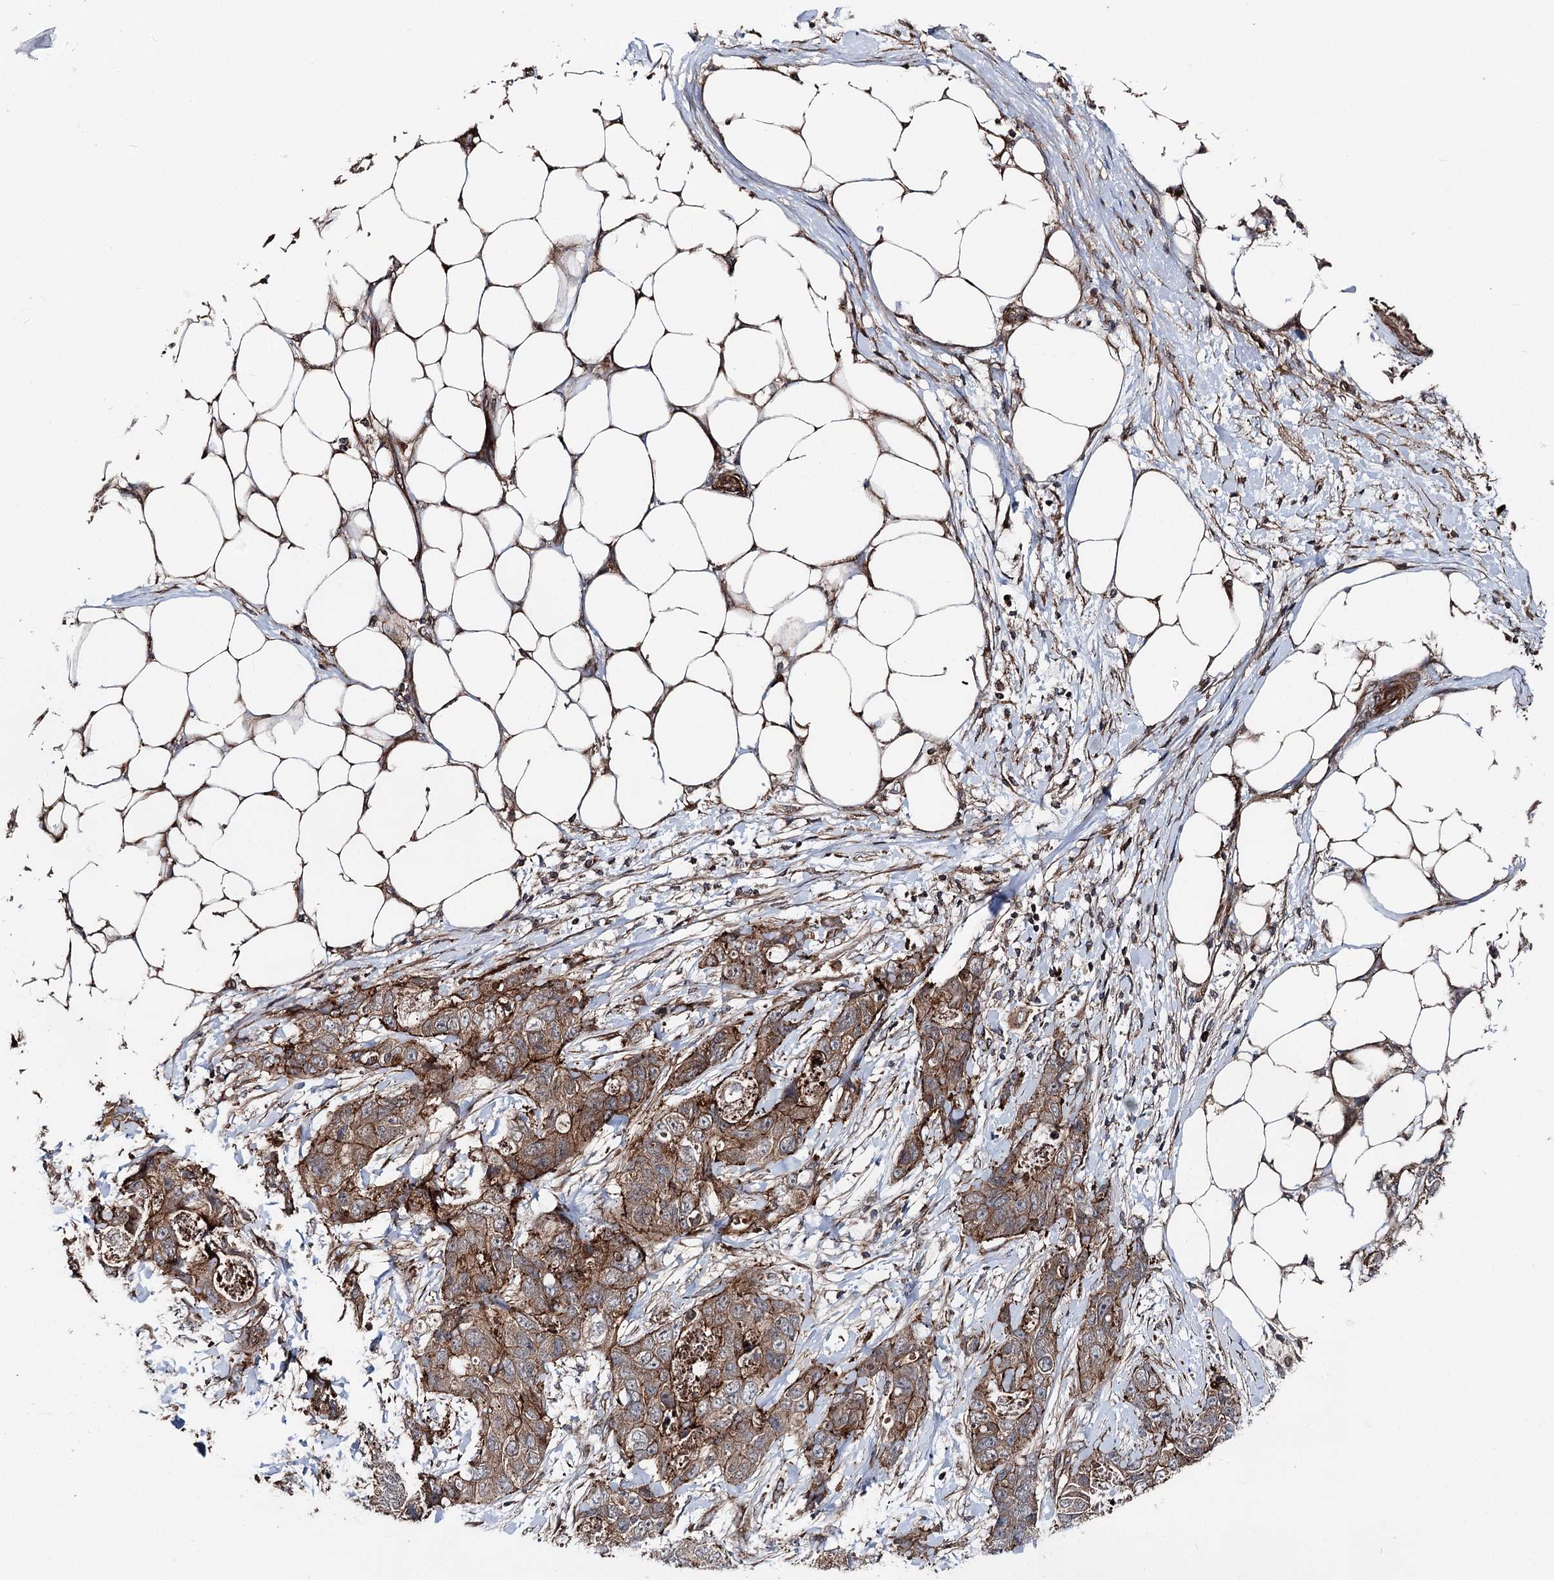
{"staining": {"intensity": "moderate", "quantity": ">75%", "location": "cytoplasmic/membranous"}, "tissue": "stomach cancer", "cell_type": "Tumor cells", "image_type": "cancer", "snomed": [{"axis": "morphology", "description": "Adenocarcinoma, NOS"}, {"axis": "topography", "description": "Stomach"}], "caption": "A high-resolution image shows immunohistochemistry staining of adenocarcinoma (stomach), which exhibits moderate cytoplasmic/membranous positivity in about >75% of tumor cells.", "gene": "ITFG2", "patient": {"sex": "female", "age": 89}}